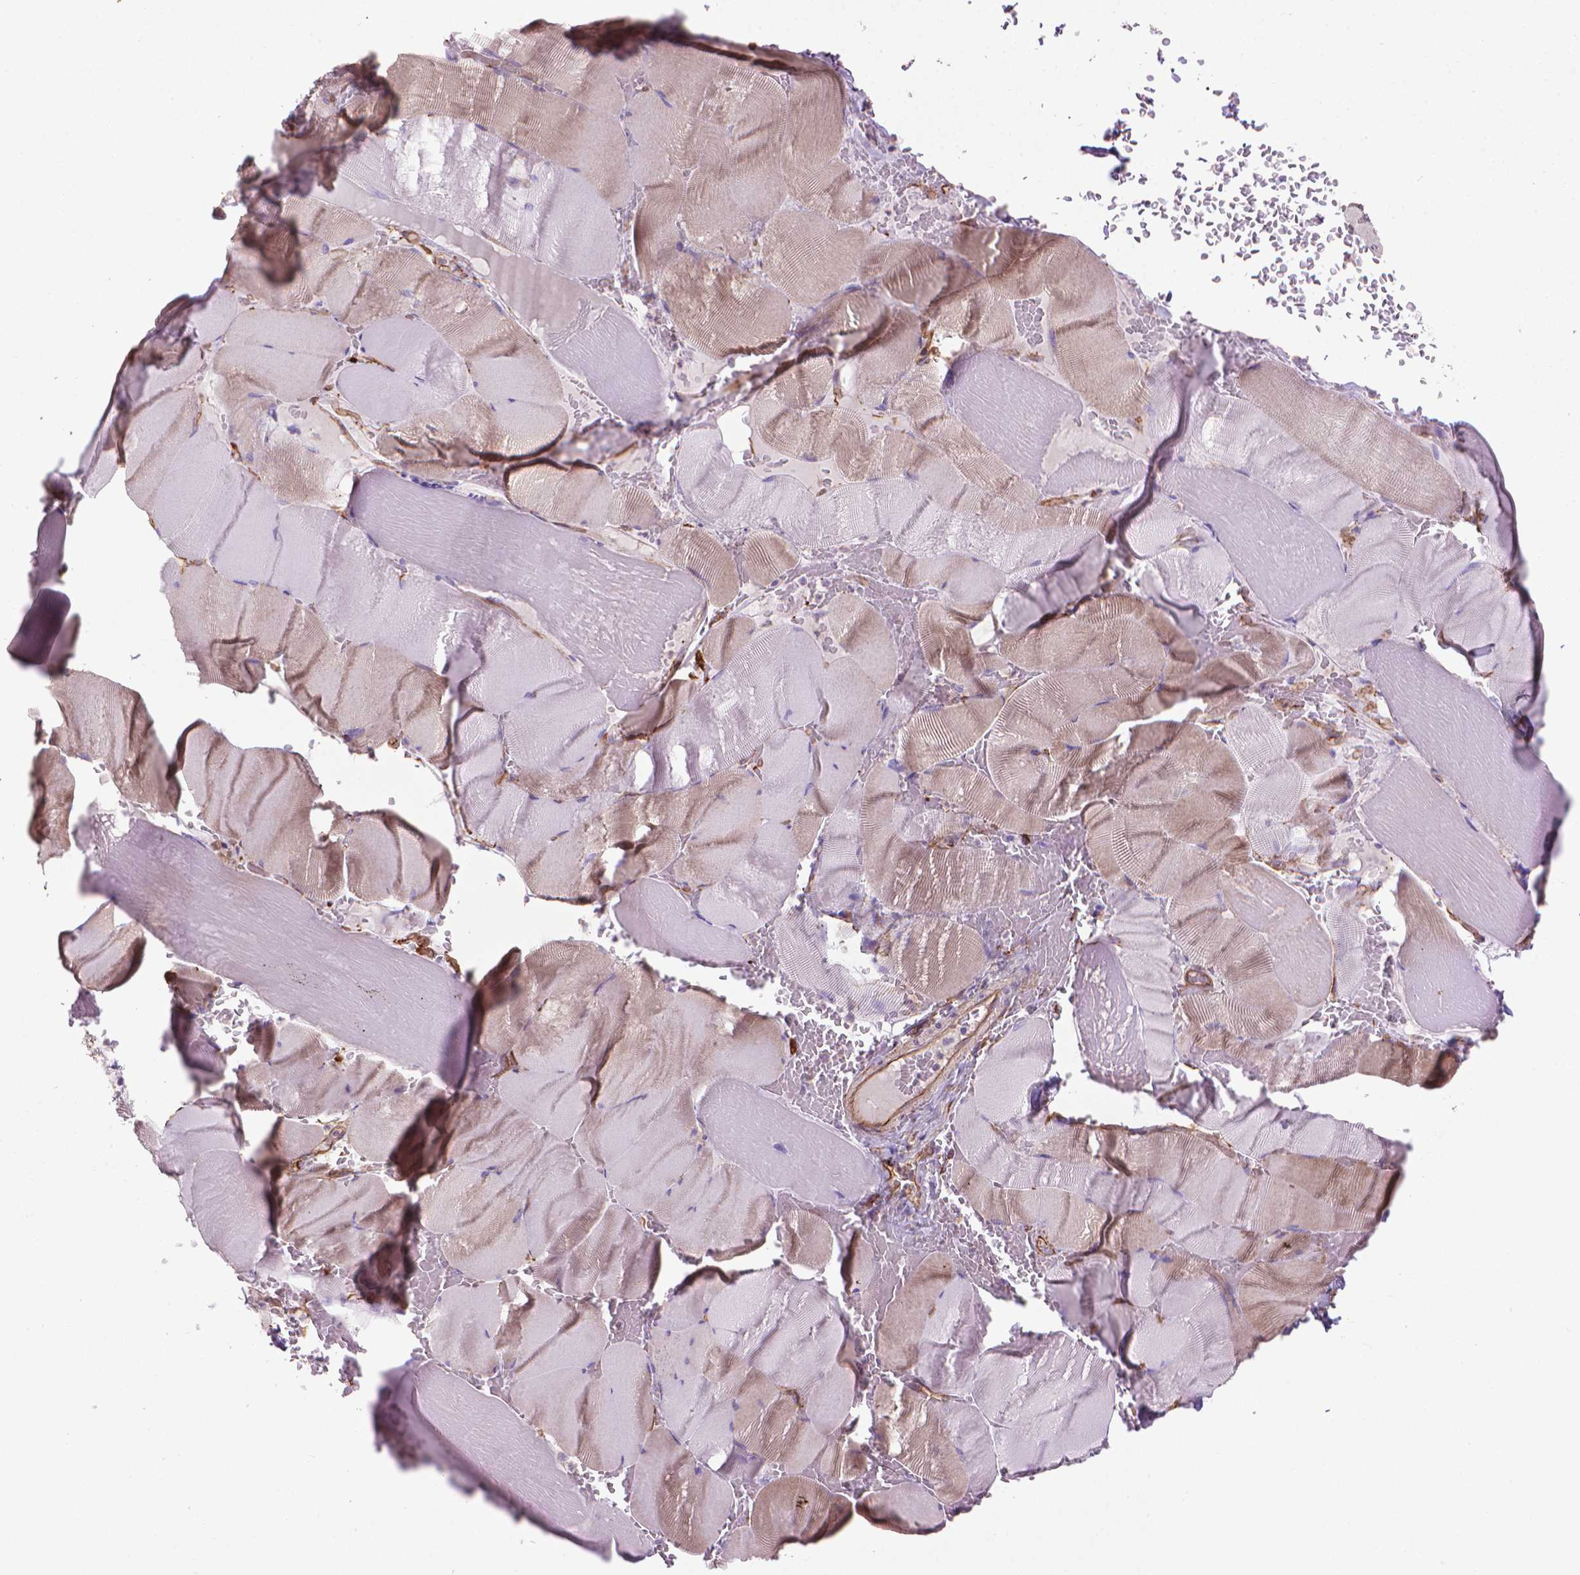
{"staining": {"intensity": "weak", "quantity": "<25%", "location": "cytoplasmic/membranous"}, "tissue": "skeletal muscle", "cell_type": "Myocytes", "image_type": "normal", "snomed": [{"axis": "morphology", "description": "Normal tissue, NOS"}, {"axis": "topography", "description": "Skeletal muscle"}], "caption": "This image is of normal skeletal muscle stained with IHC to label a protein in brown with the nuclei are counter-stained blue. There is no expression in myocytes.", "gene": "TENT5A", "patient": {"sex": "male", "age": 56}}